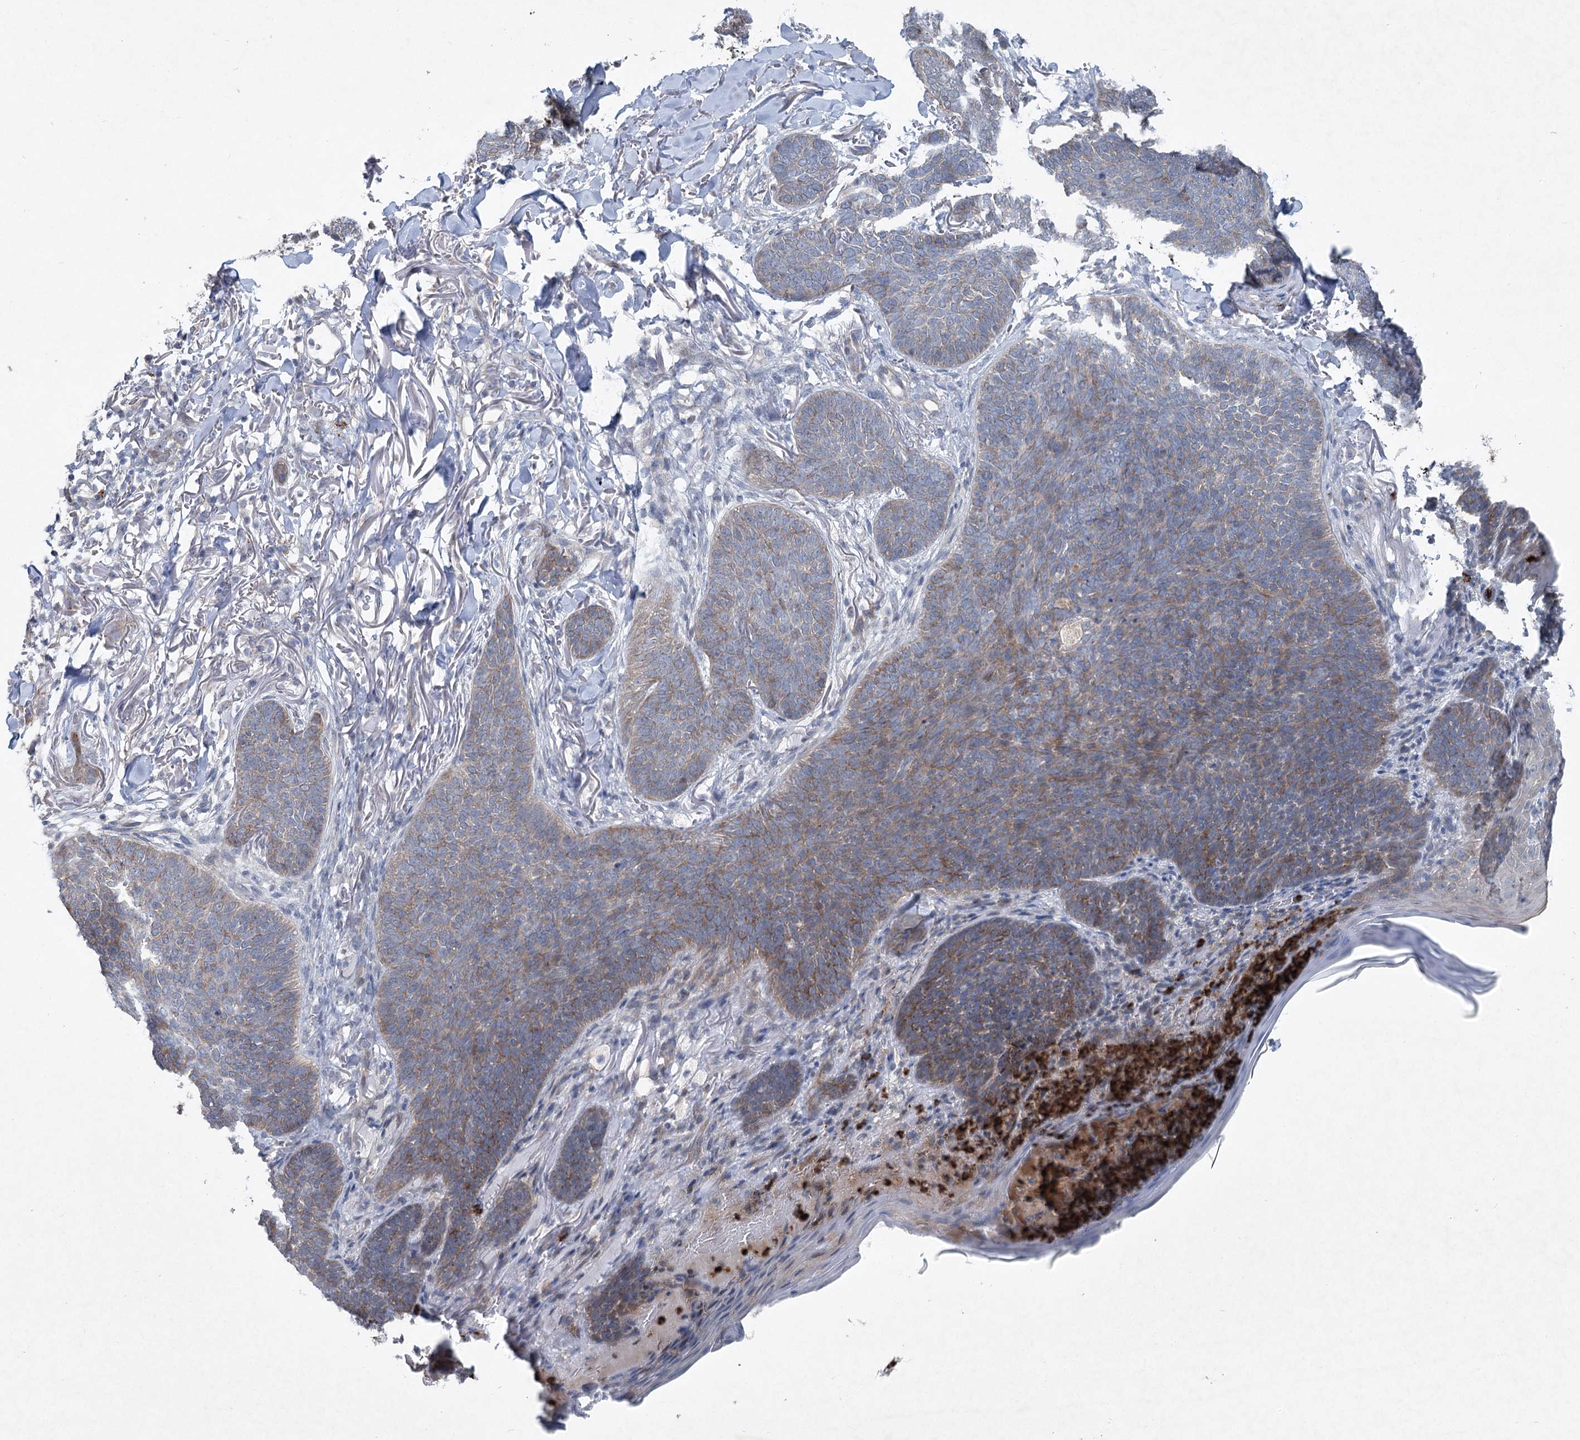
{"staining": {"intensity": "weak", "quantity": "25%-75%", "location": "cytoplasmic/membranous"}, "tissue": "skin cancer", "cell_type": "Tumor cells", "image_type": "cancer", "snomed": [{"axis": "morphology", "description": "Basal cell carcinoma"}, {"axis": "topography", "description": "Skin"}], "caption": "The micrograph demonstrates staining of skin cancer, revealing weak cytoplasmic/membranous protein staining (brown color) within tumor cells.", "gene": "PLA2G12A", "patient": {"sex": "male", "age": 85}}